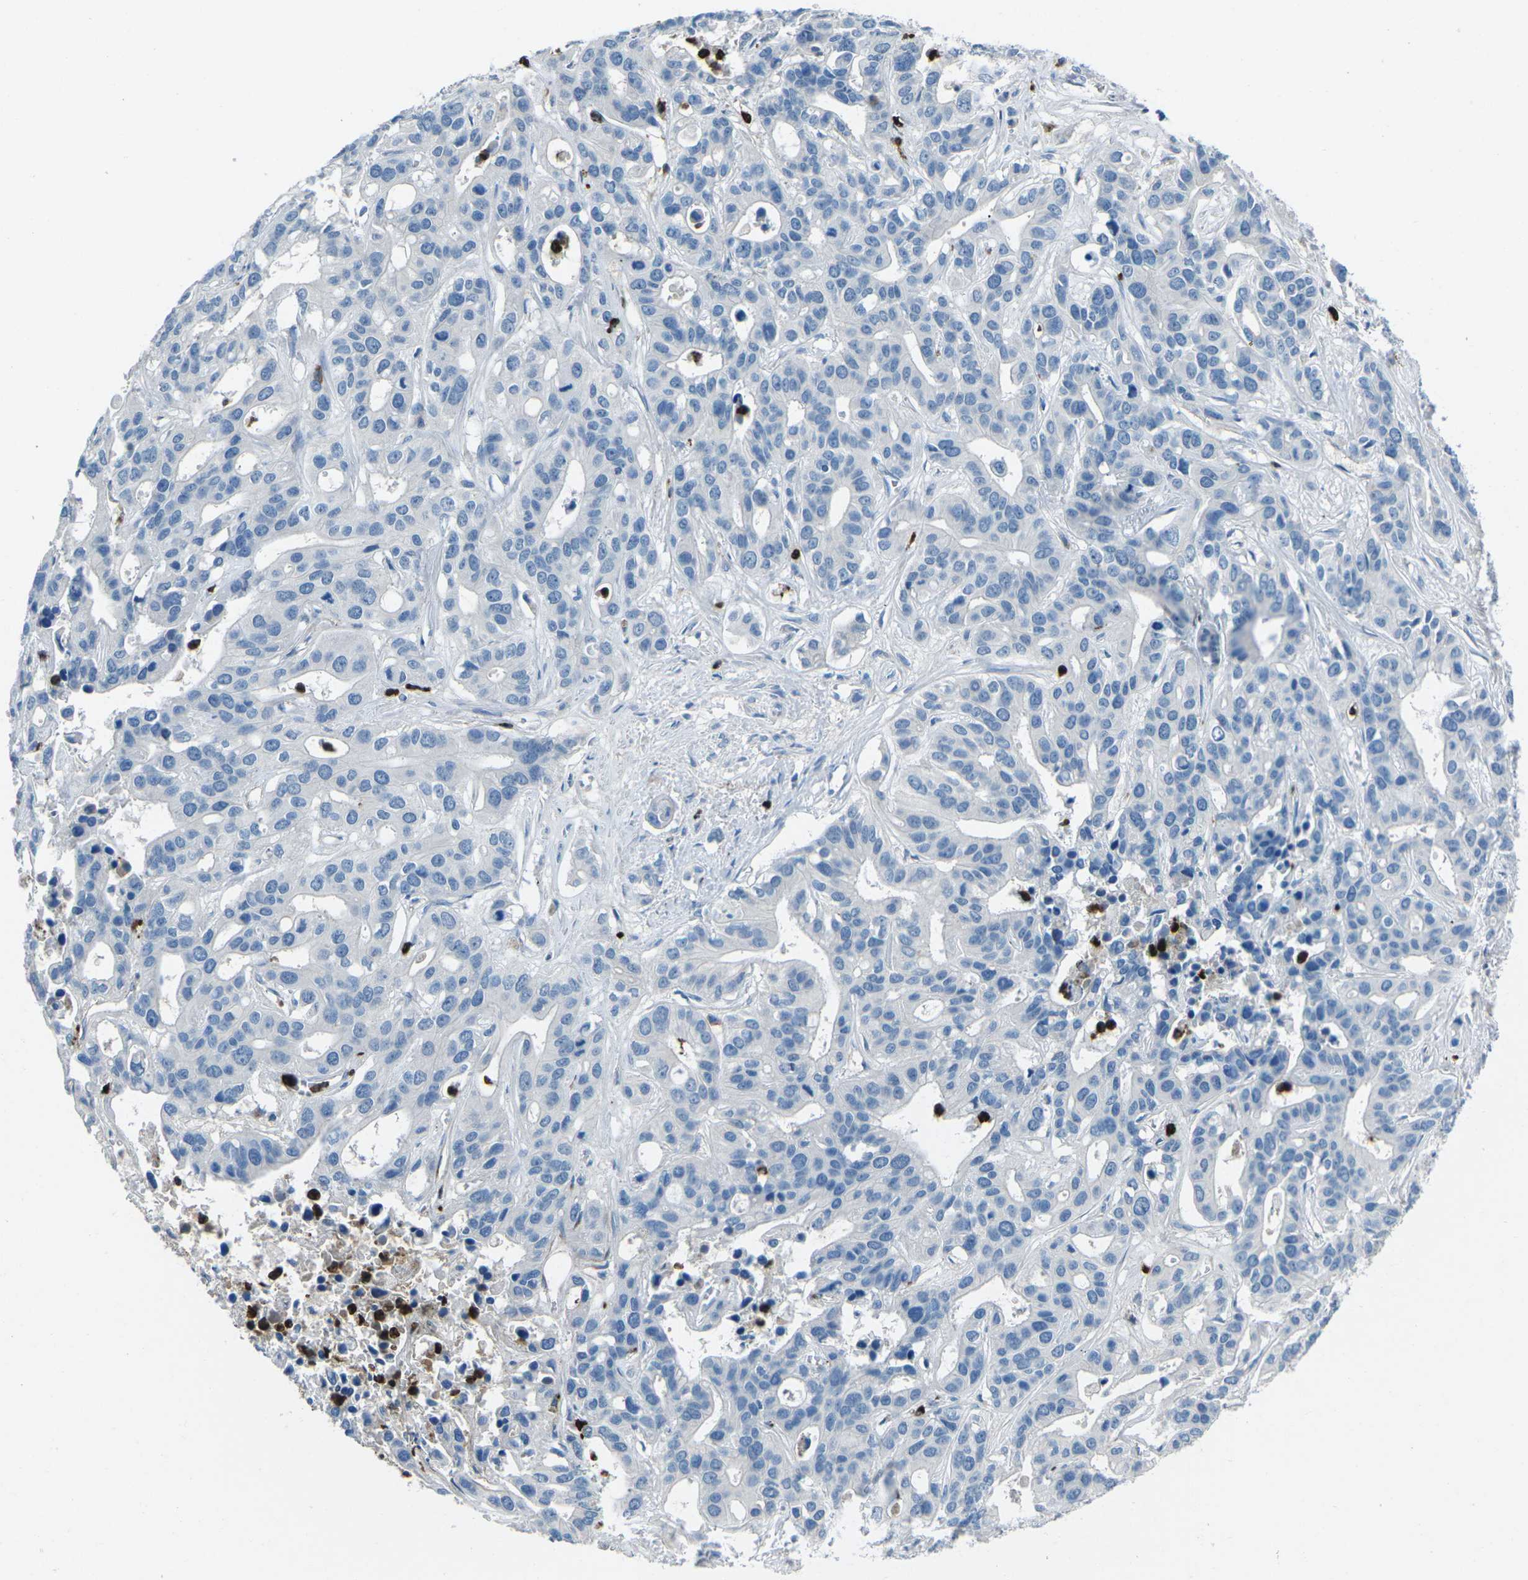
{"staining": {"intensity": "negative", "quantity": "none", "location": "none"}, "tissue": "liver cancer", "cell_type": "Tumor cells", "image_type": "cancer", "snomed": [{"axis": "morphology", "description": "Cholangiocarcinoma"}, {"axis": "topography", "description": "Liver"}], "caption": "Immunohistochemical staining of human liver cancer (cholangiocarcinoma) exhibits no significant positivity in tumor cells.", "gene": "FCN1", "patient": {"sex": "female", "age": 65}}